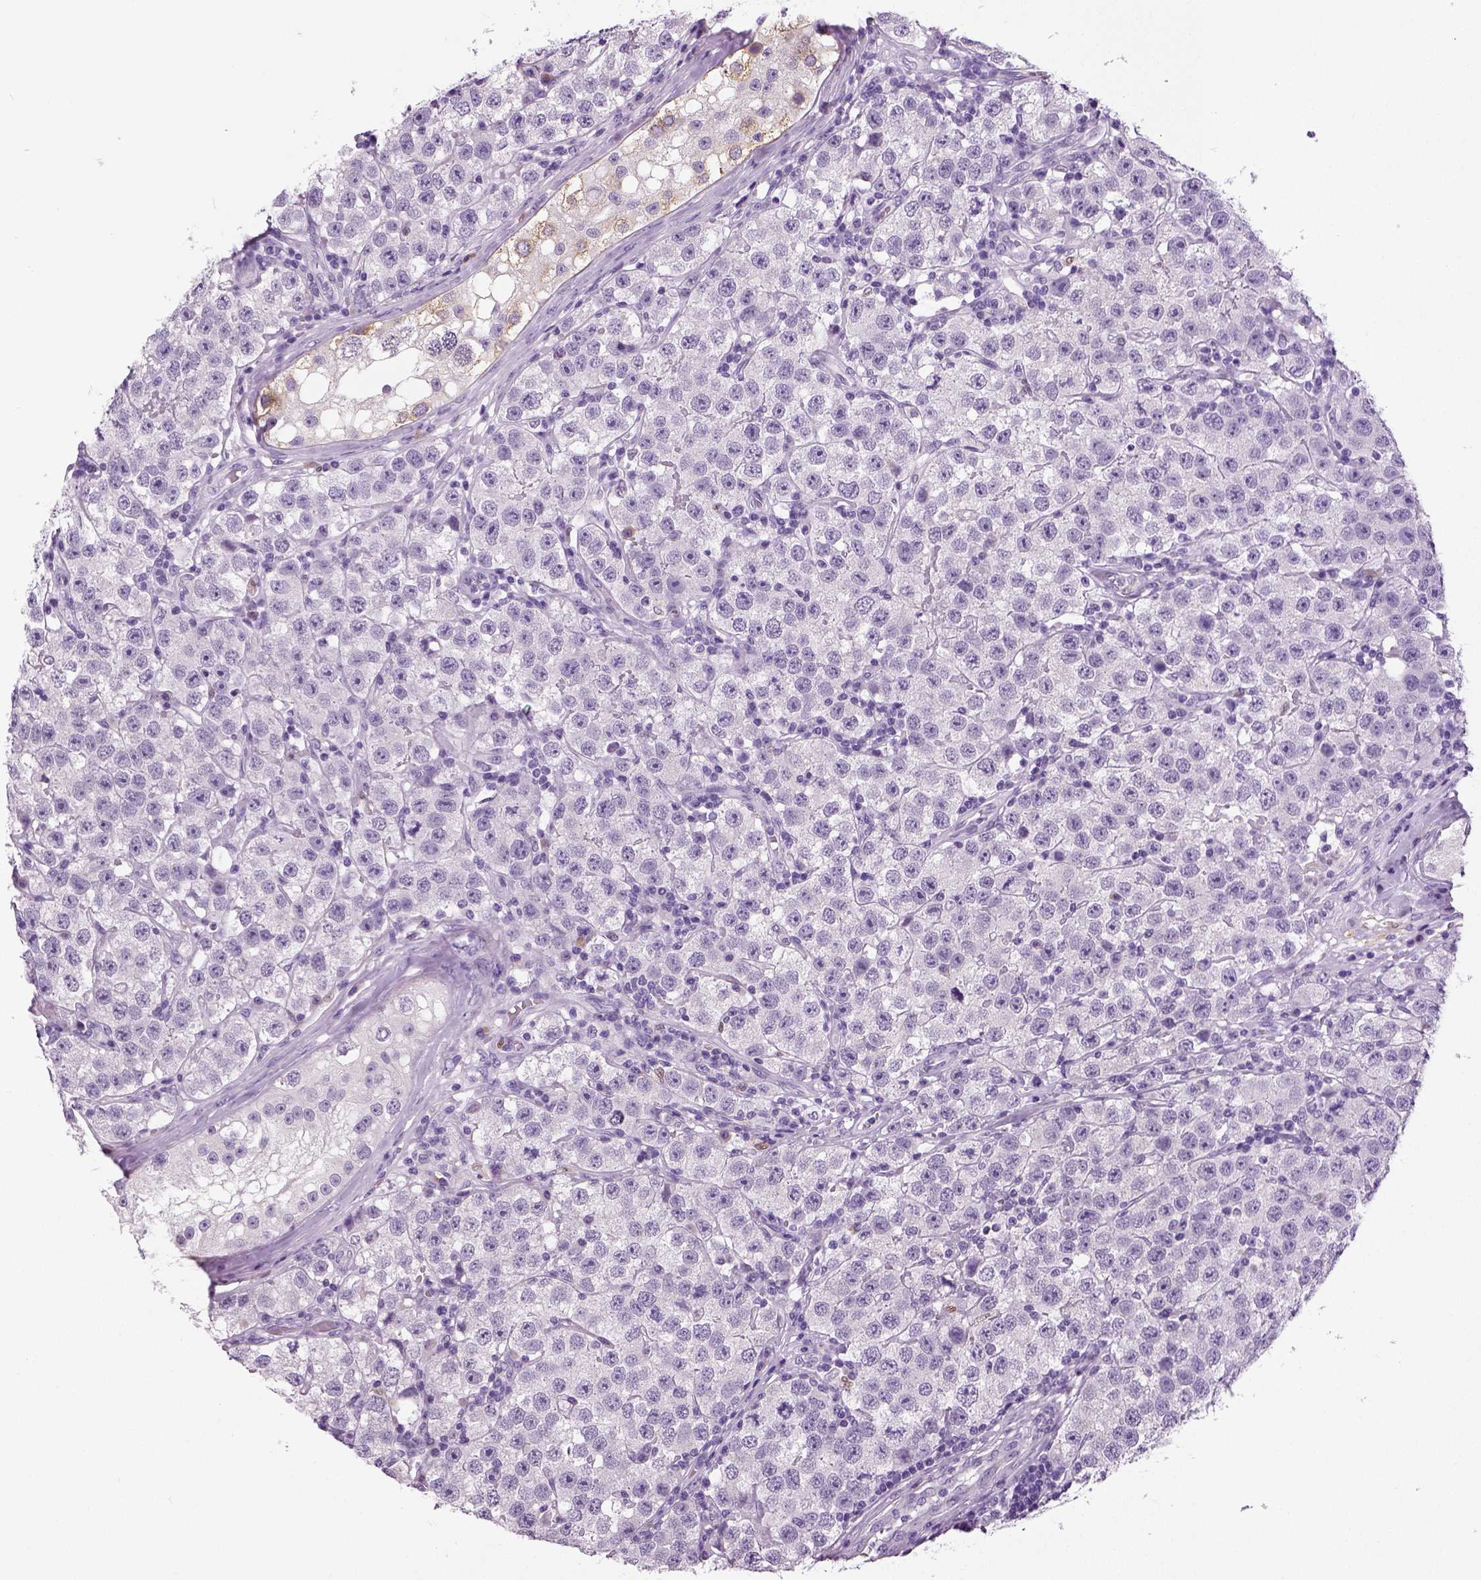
{"staining": {"intensity": "negative", "quantity": "none", "location": "none"}, "tissue": "testis cancer", "cell_type": "Tumor cells", "image_type": "cancer", "snomed": [{"axis": "morphology", "description": "Seminoma, NOS"}, {"axis": "topography", "description": "Testis"}], "caption": "Tumor cells show no significant positivity in testis seminoma. (DAB (3,3'-diaminobenzidine) immunohistochemistry (IHC) with hematoxylin counter stain).", "gene": "NECAB2", "patient": {"sex": "male", "age": 34}}